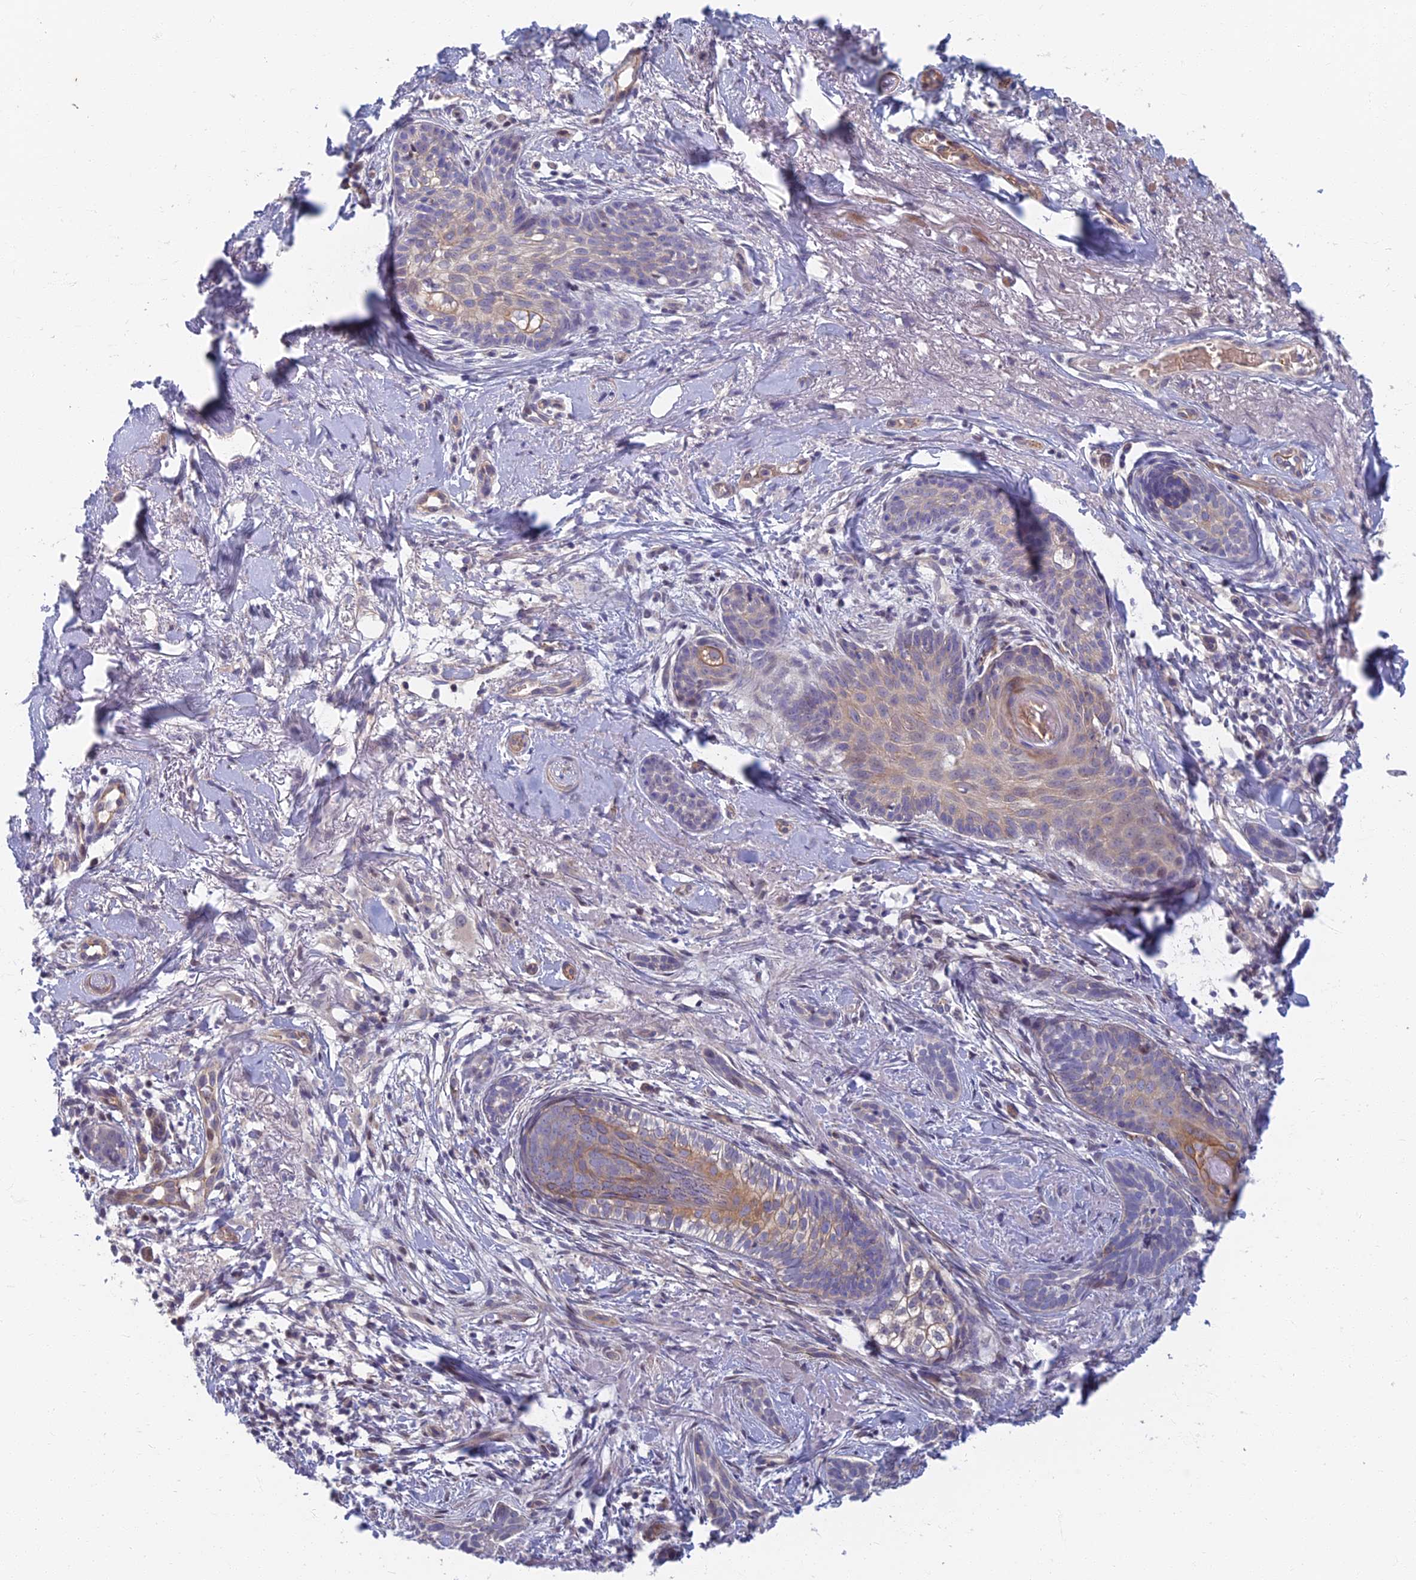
{"staining": {"intensity": "negative", "quantity": "none", "location": "none"}, "tissue": "skin cancer", "cell_type": "Tumor cells", "image_type": "cancer", "snomed": [{"axis": "morphology", "description": "Basal cell carcinoma"}, {"axis": "topography", "description": "Skin"}], "caption": "This photomicrograph is of skin cancer (basal cell carcinoma) stained with immunohistochemistry (IHC) to label a protein in brown with the nuclei are counter-stained blue. There is no expression in tumor cells.", "gene": "RHBDL2", "patient": {"sex": "female", "age": 76}}